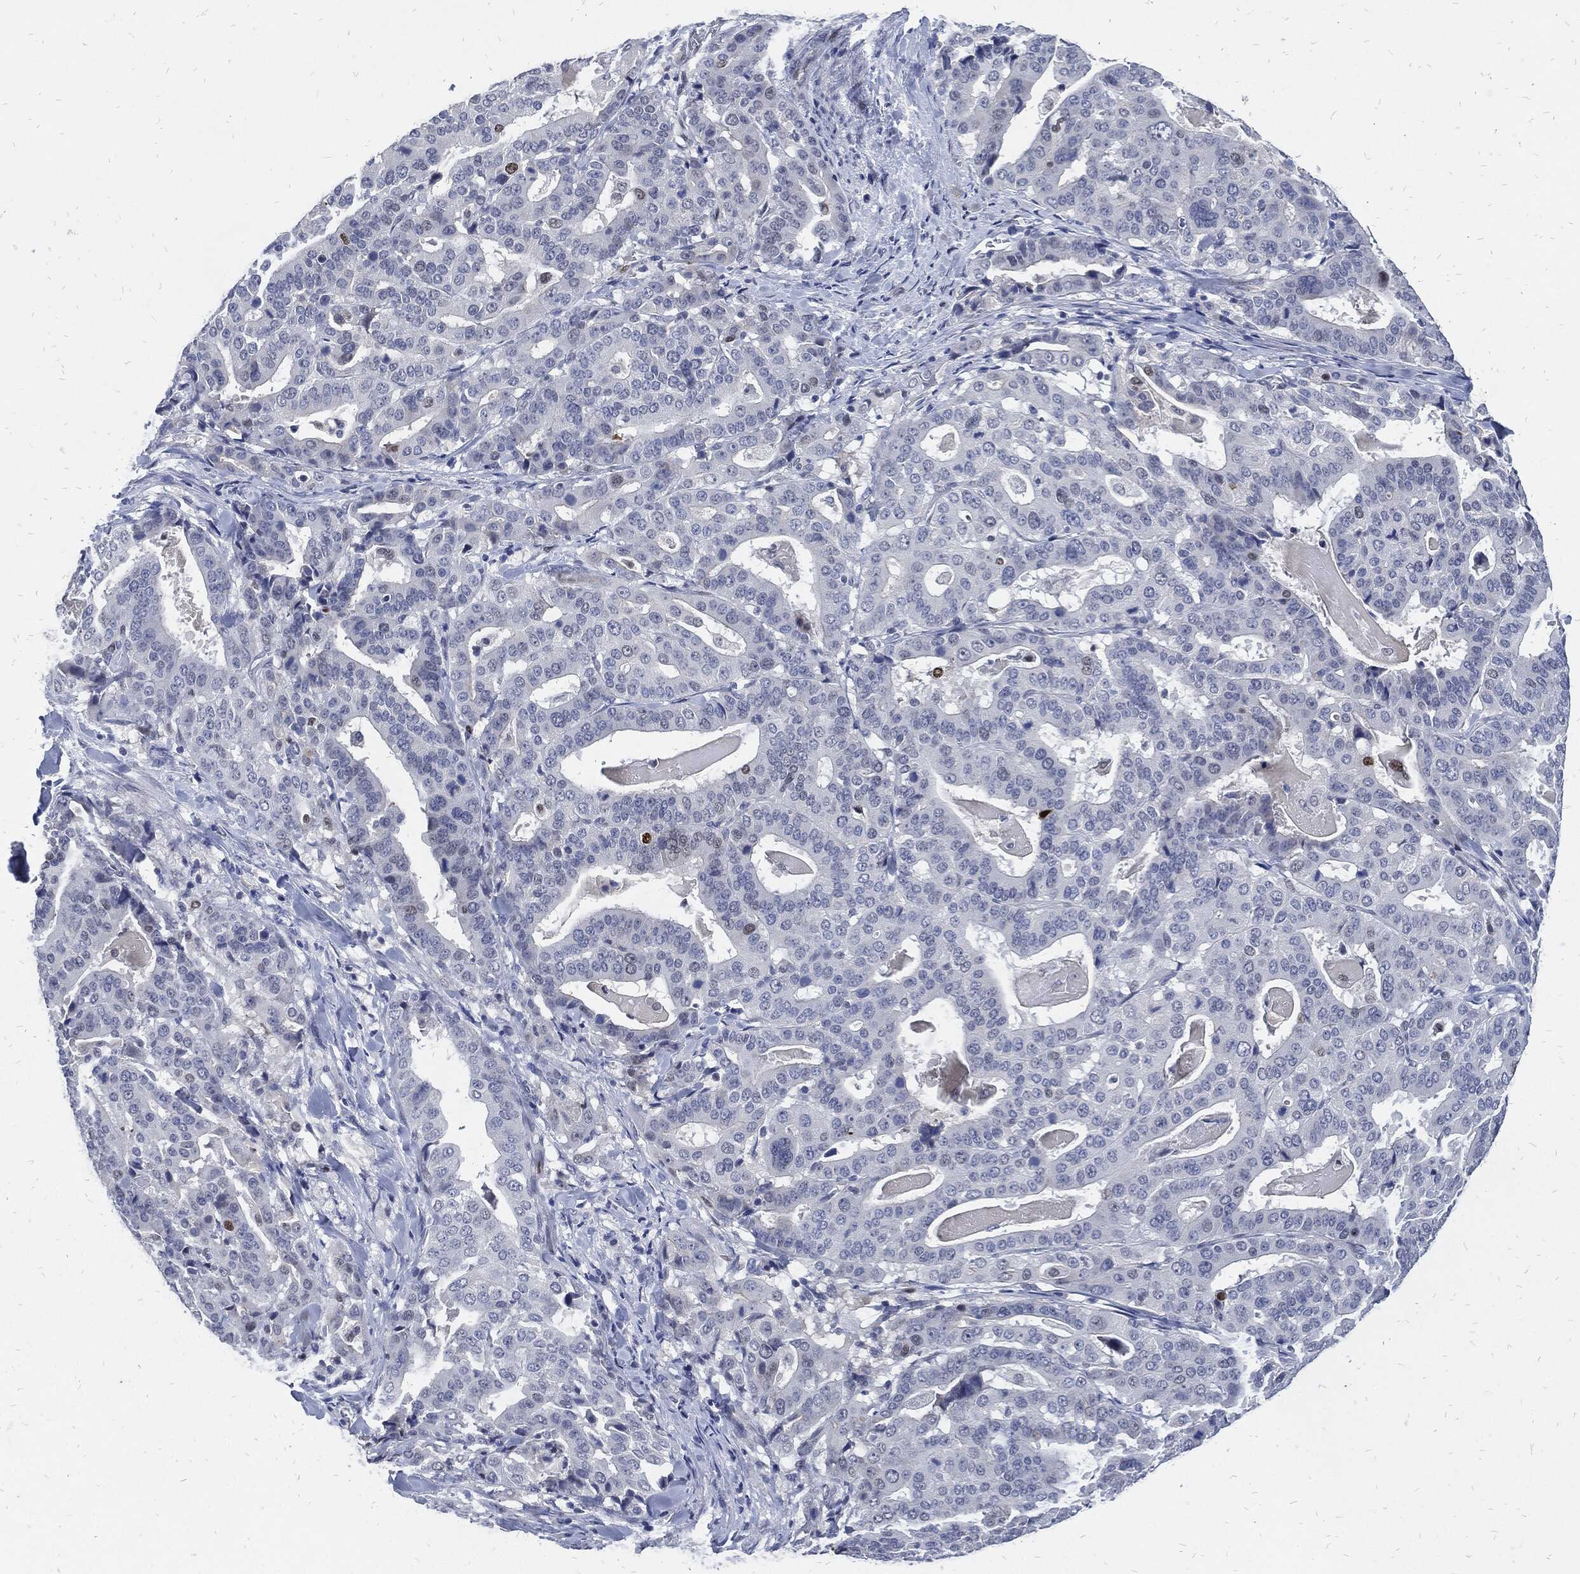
{"staining": {"intensity": "negative", "quantity": "none", "location": "none"}, "tissue": "stomach cancer", "cell_type": "Tumor cells", "image_type": "cancer", "snomed": [{"axis": "morphology", "description": "Adenocarcinoma, NOS"}, {"axis": "topography", "description": "Stomach"}], "caption": "Immunohistochemistry (IHC) histopathology image of adenocarcinoma (stomach) stained for a protein (brown), which demonstrates no staining in tumor cells. (Stains: DAB IHC with hematoxylin counter stain, Microscopy: brightfield microscopy at high magnification).", "gene": "JUN", "patient": {"sex": "male", "age": 48}}